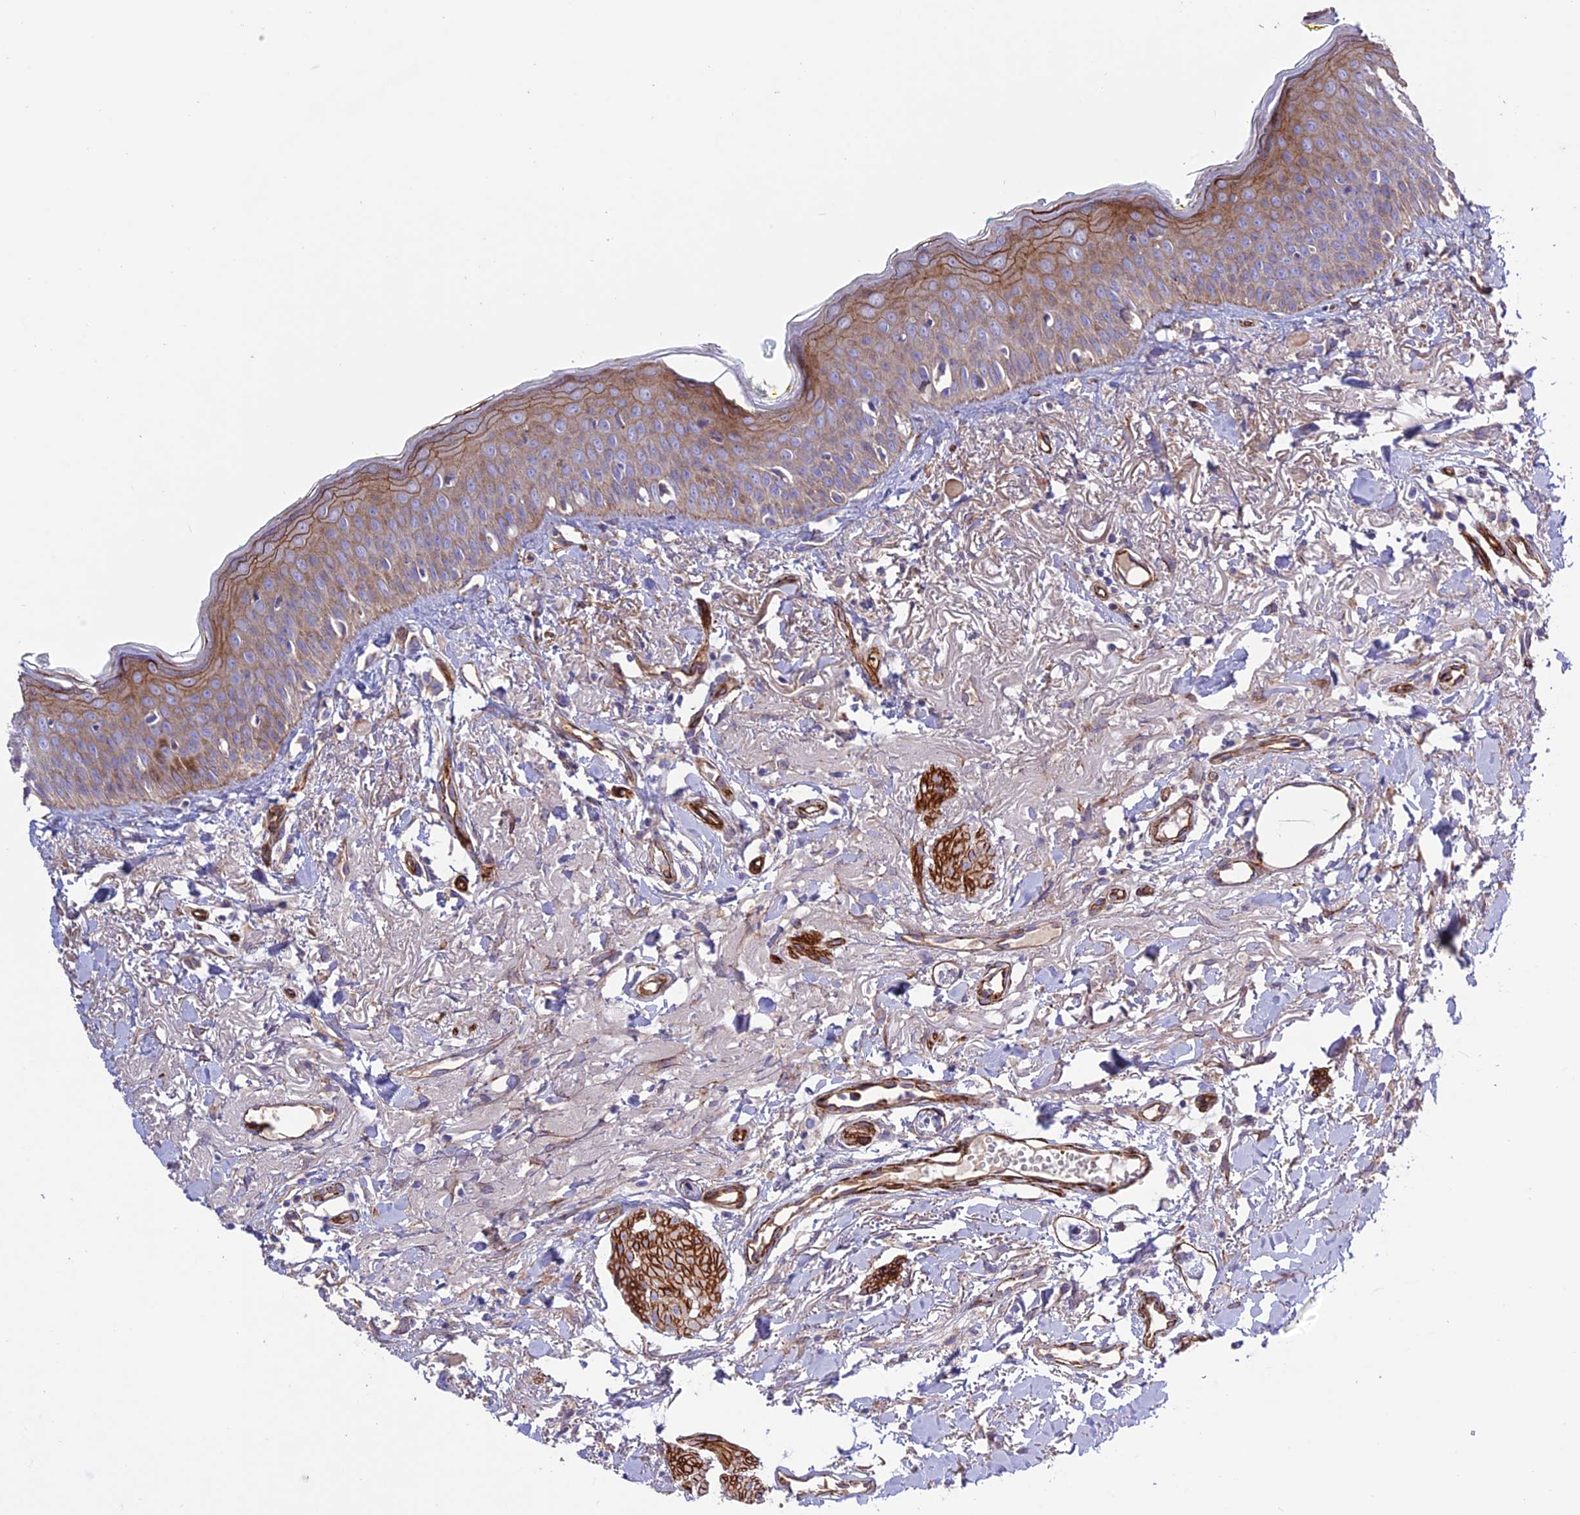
{"staining": {"intensity": "moderate", "quantity": ">75%", "location": "cytoplasmic/membranous"}, "tissue": "oral mucosa", "cell_type": "Squamous epithelial cells", "image_type": "normal", "snomed": [{"axis": "morphology", "description": "Normal tissue, NOS"}, {"axis": "topography", "description": "Oral tissue"}], "caption": "Squamous epithelial cells display medium levels of moderate cytoplasmic/membranous expression in approximately >75% of cells in benign human oral mucosa.", "gene": "REX1BD", "patient": {"sex": "female", "age": 70}}